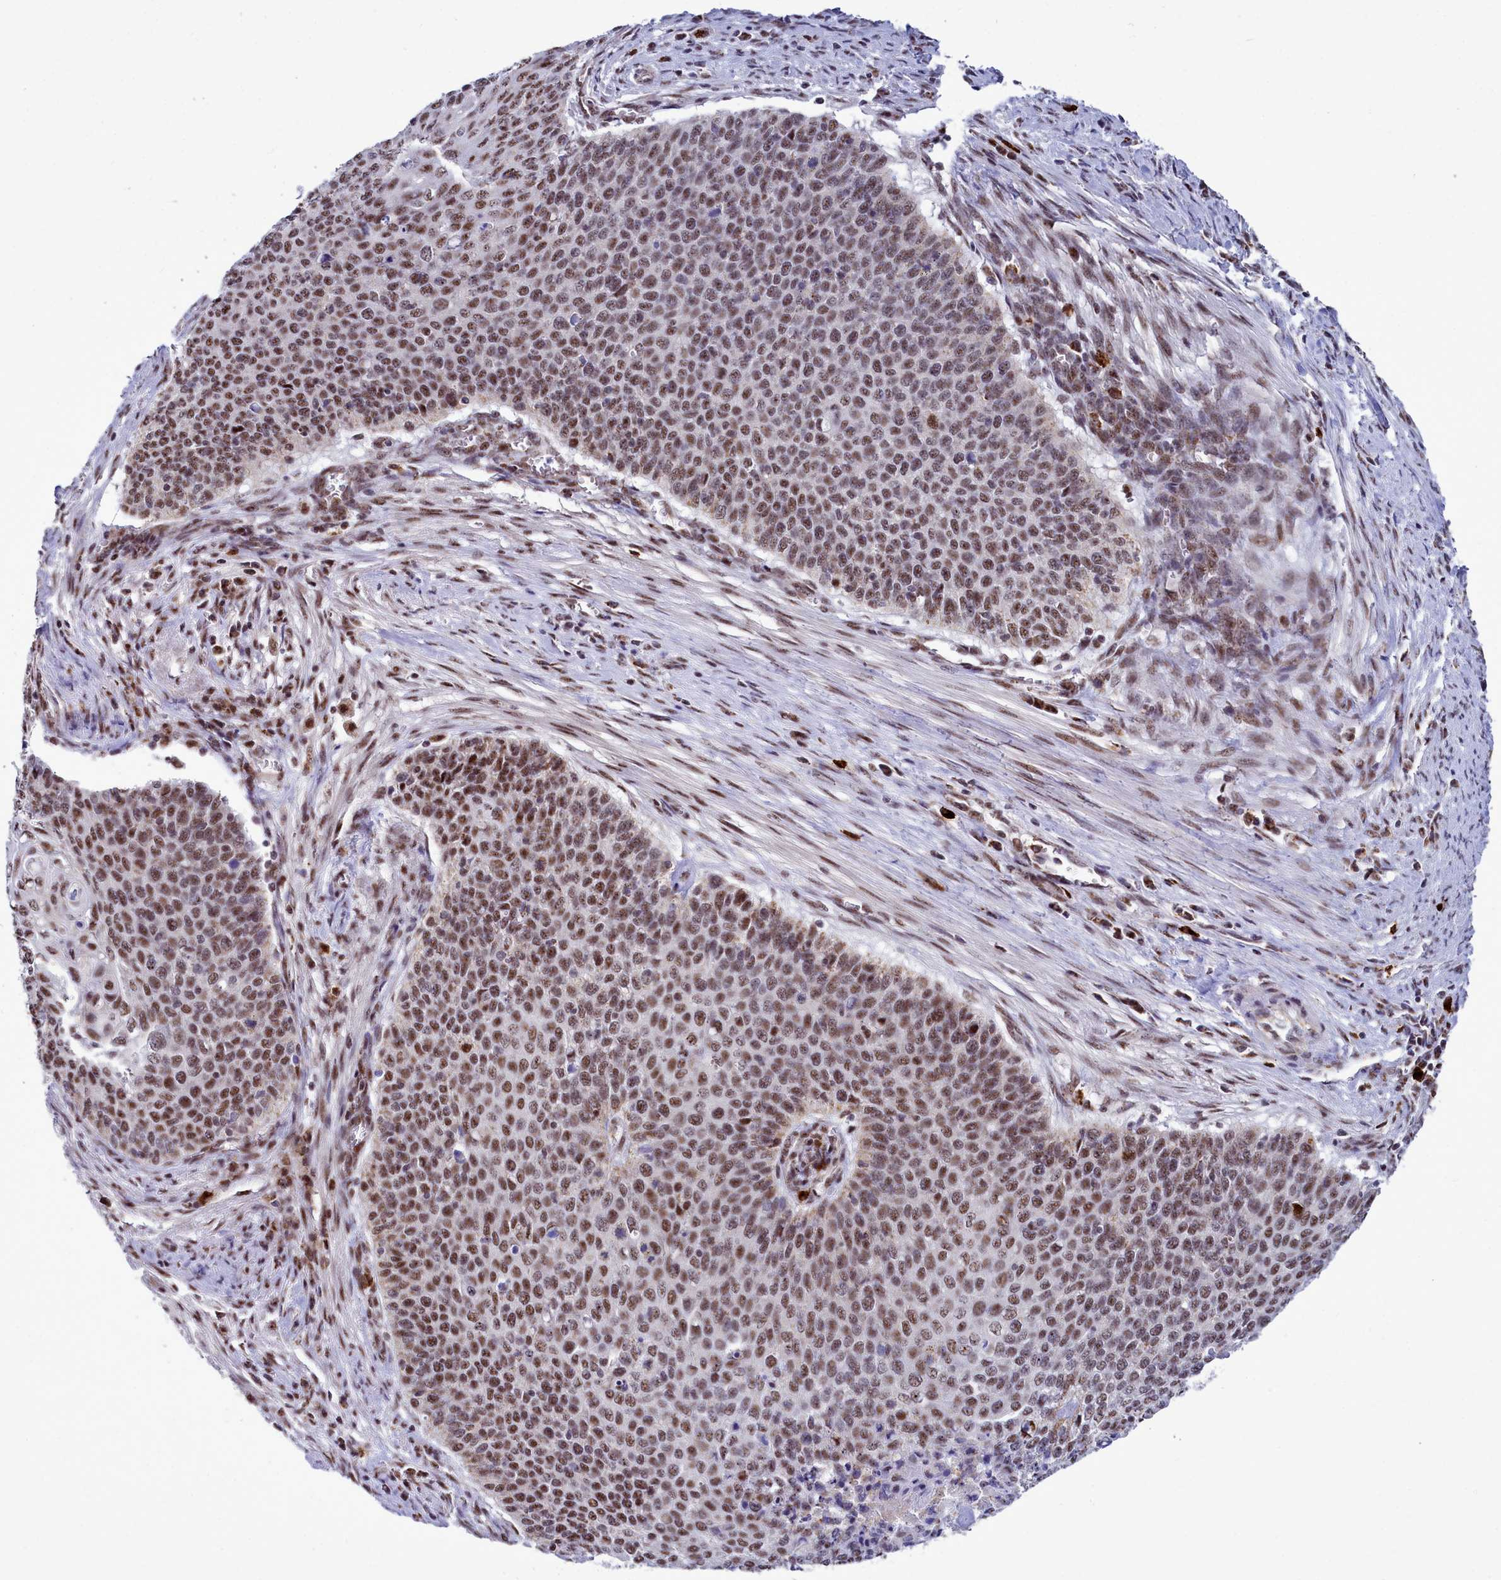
{"staining": {"intensity": "moderate", "quantity": ">75%", "location": "nuclear"}, "tissue": "cervical cancer", "cell_type": "Tumor cells", "image_type": "cancer", "snomed": [{"axis": "morphology", "description": "Squamous cell carcinoma, NOS"}, {"axis": "topography", "description": "Cervix"}], "caption": "There is medium levels of moderate nuclear staining in tumor cells of cervical cancer, as demonstrated by immunohistochemical staining (brown color).", "gene": "POM121L2", "patient": {"sex": "female", "age": 39}}